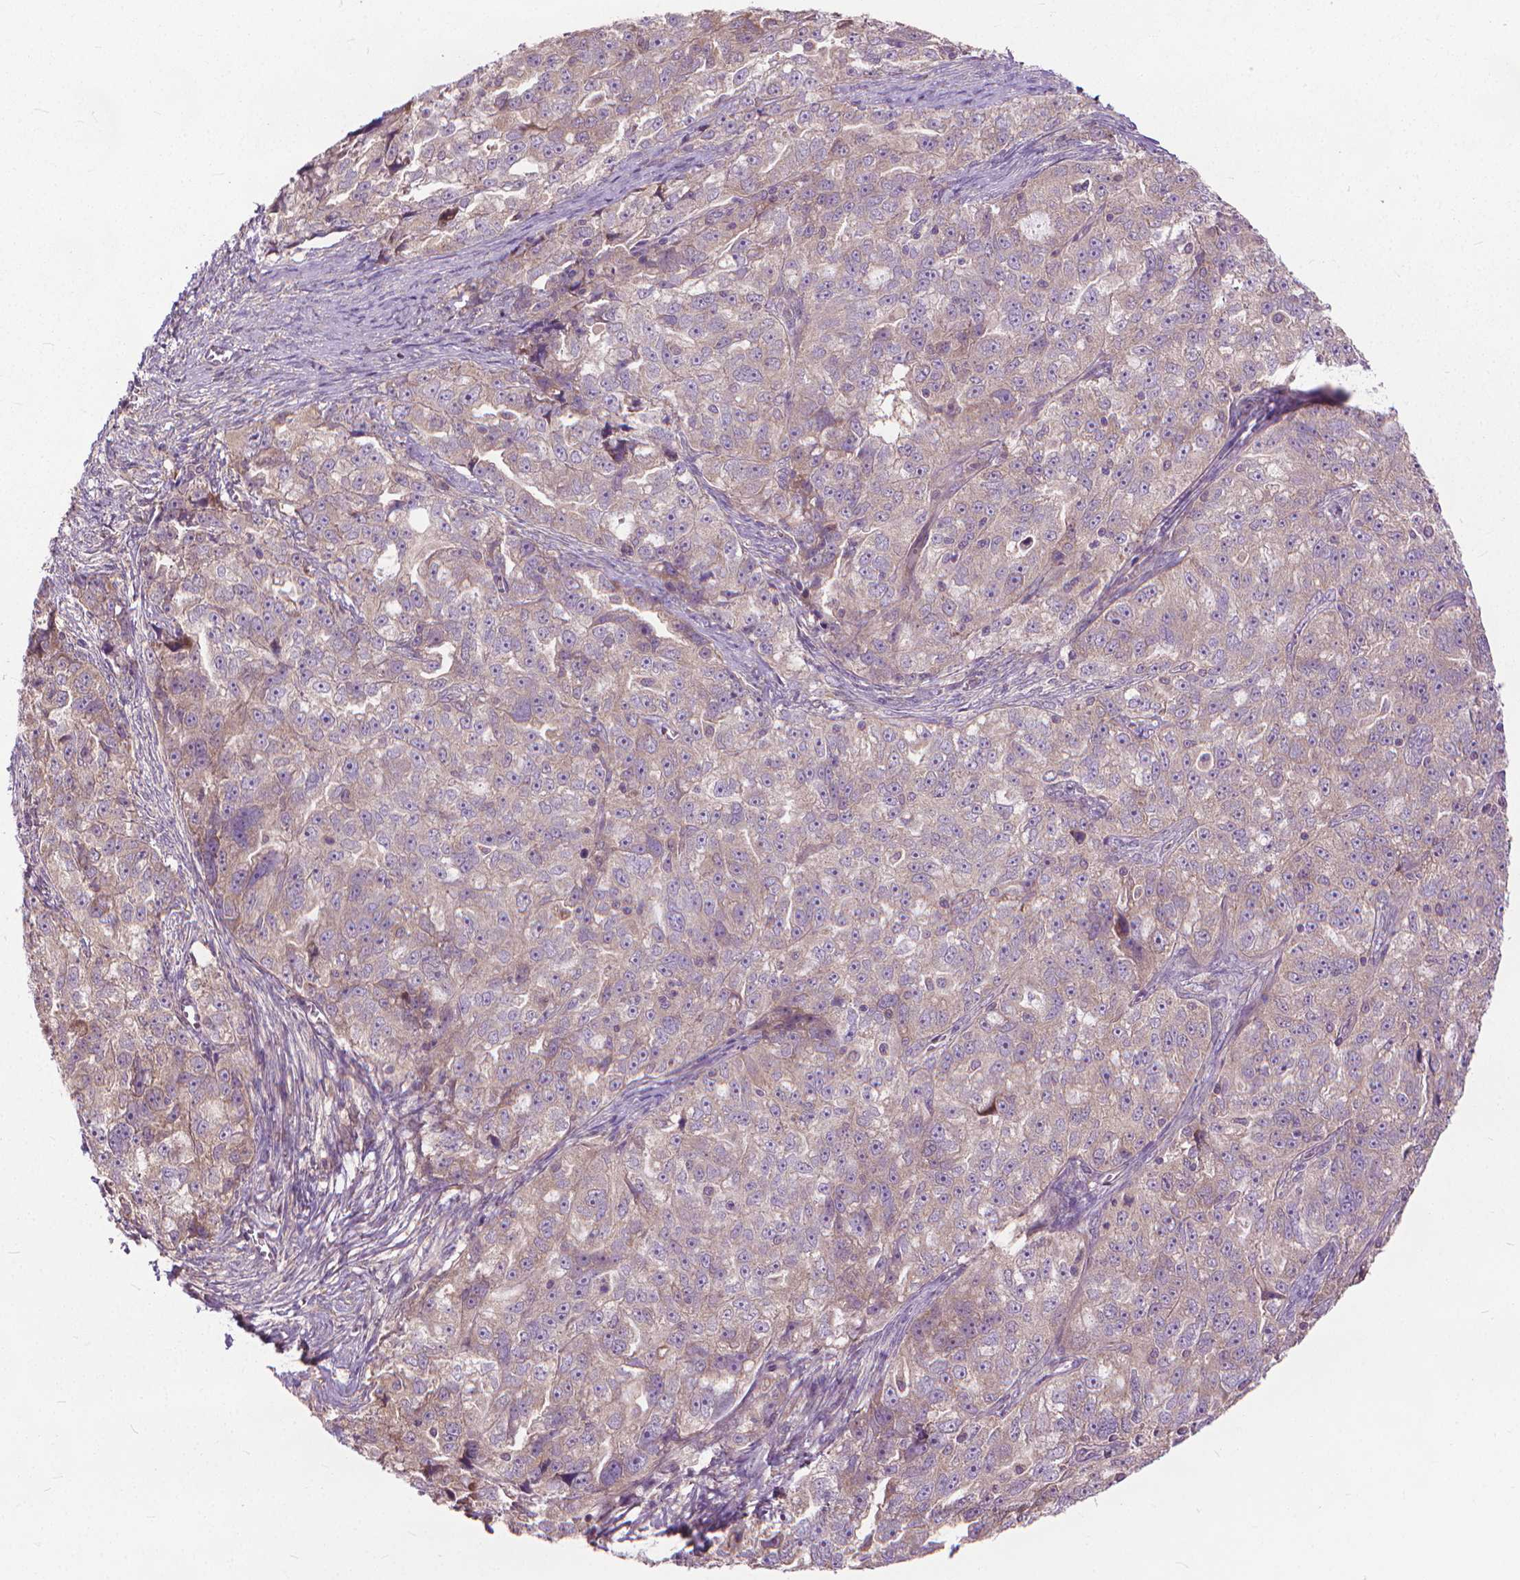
{"staining": {"intensity": "weak", "quantity": "<25%", "location": "cytoplasmic/membranous"}, "tissue": "ovarian cancer", "cell_type": "Tumor cells", "image_type": "cancer", "snomed": [{"axis": "morphology", "description": "Cystadenocarcinoma, serous, NOS"}, {"axis": "topography", "description": "Ovary"}], "caption": "Immunohistochemical staining of human ovarian cancer (serous cystadenocarcinoma) exhibits no significant positivity in tumor cells. Brightfield microscopy of IHC stained with DAB (brown) and hematoxylin (blue), captured at high magnification.", "gene": "NUDT1", "patient": {"sex": "female", "age": 51}}